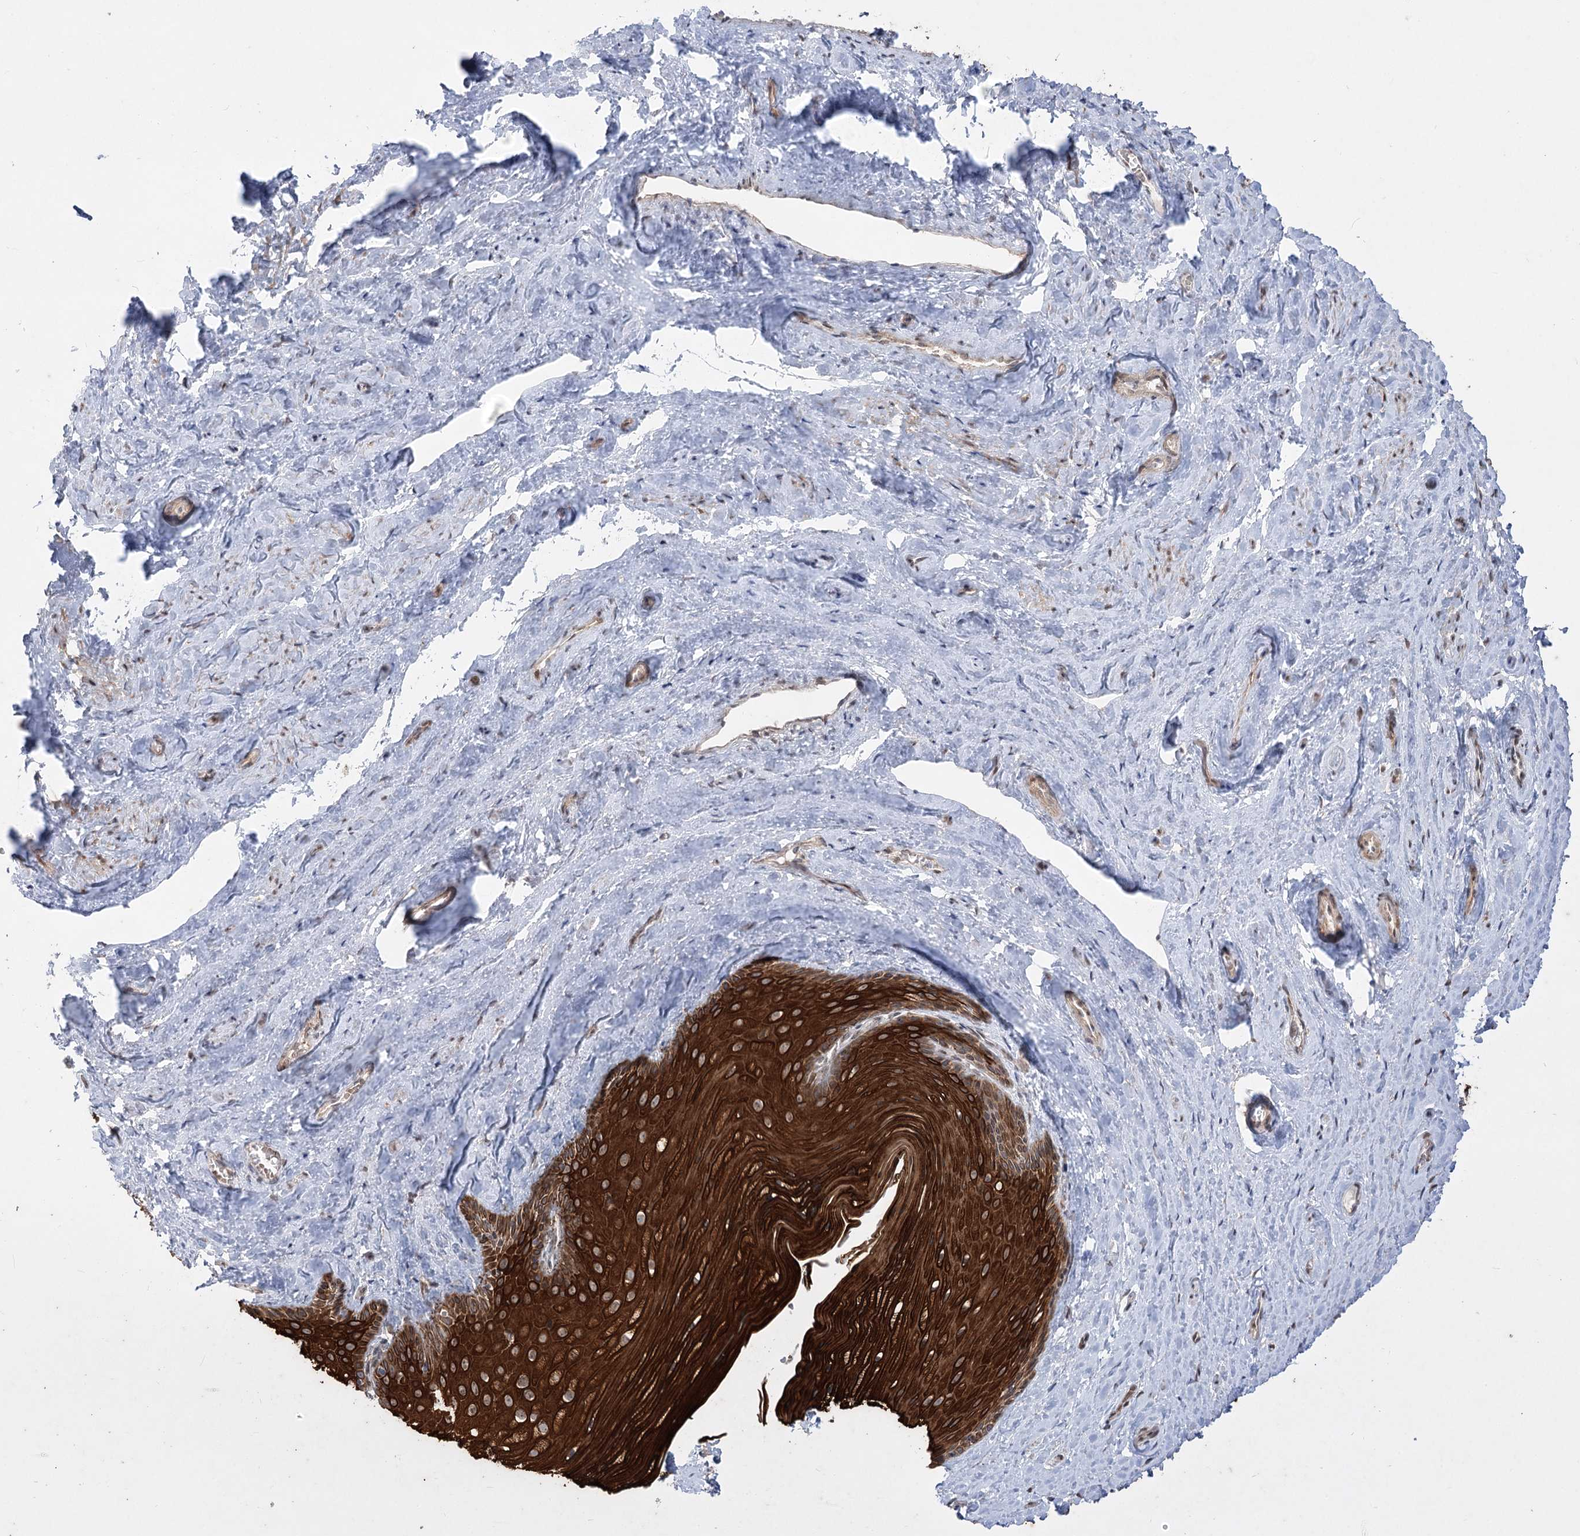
{"staining": {"intensity": "strong", "quantity": ">75%", "location": "cytoplasmic/membranous"}, "tissue": "vagina", "cell_type": "Squamous epithelial cells", "image_type": "normal", "snomed": [{"axis": "morphology", "description": "Normal tissue, NOS"}, {"axis": "topography", "description": "Vagina"}, {"axis": "topography", "description": "Cervix"}], "caption": "Immunohistochemistry (IHC) histopathology image of normal vagina: human vagina stained using IHC exhibits high levels of strong protein expression localized specifically in the cytoplasmic/membranous of squamous epithelial cells, appearing as a cytoplasmic/membranous brown color.", "gene": "ZSCAN23", "patient": {"sex": "female", "age": 40}}